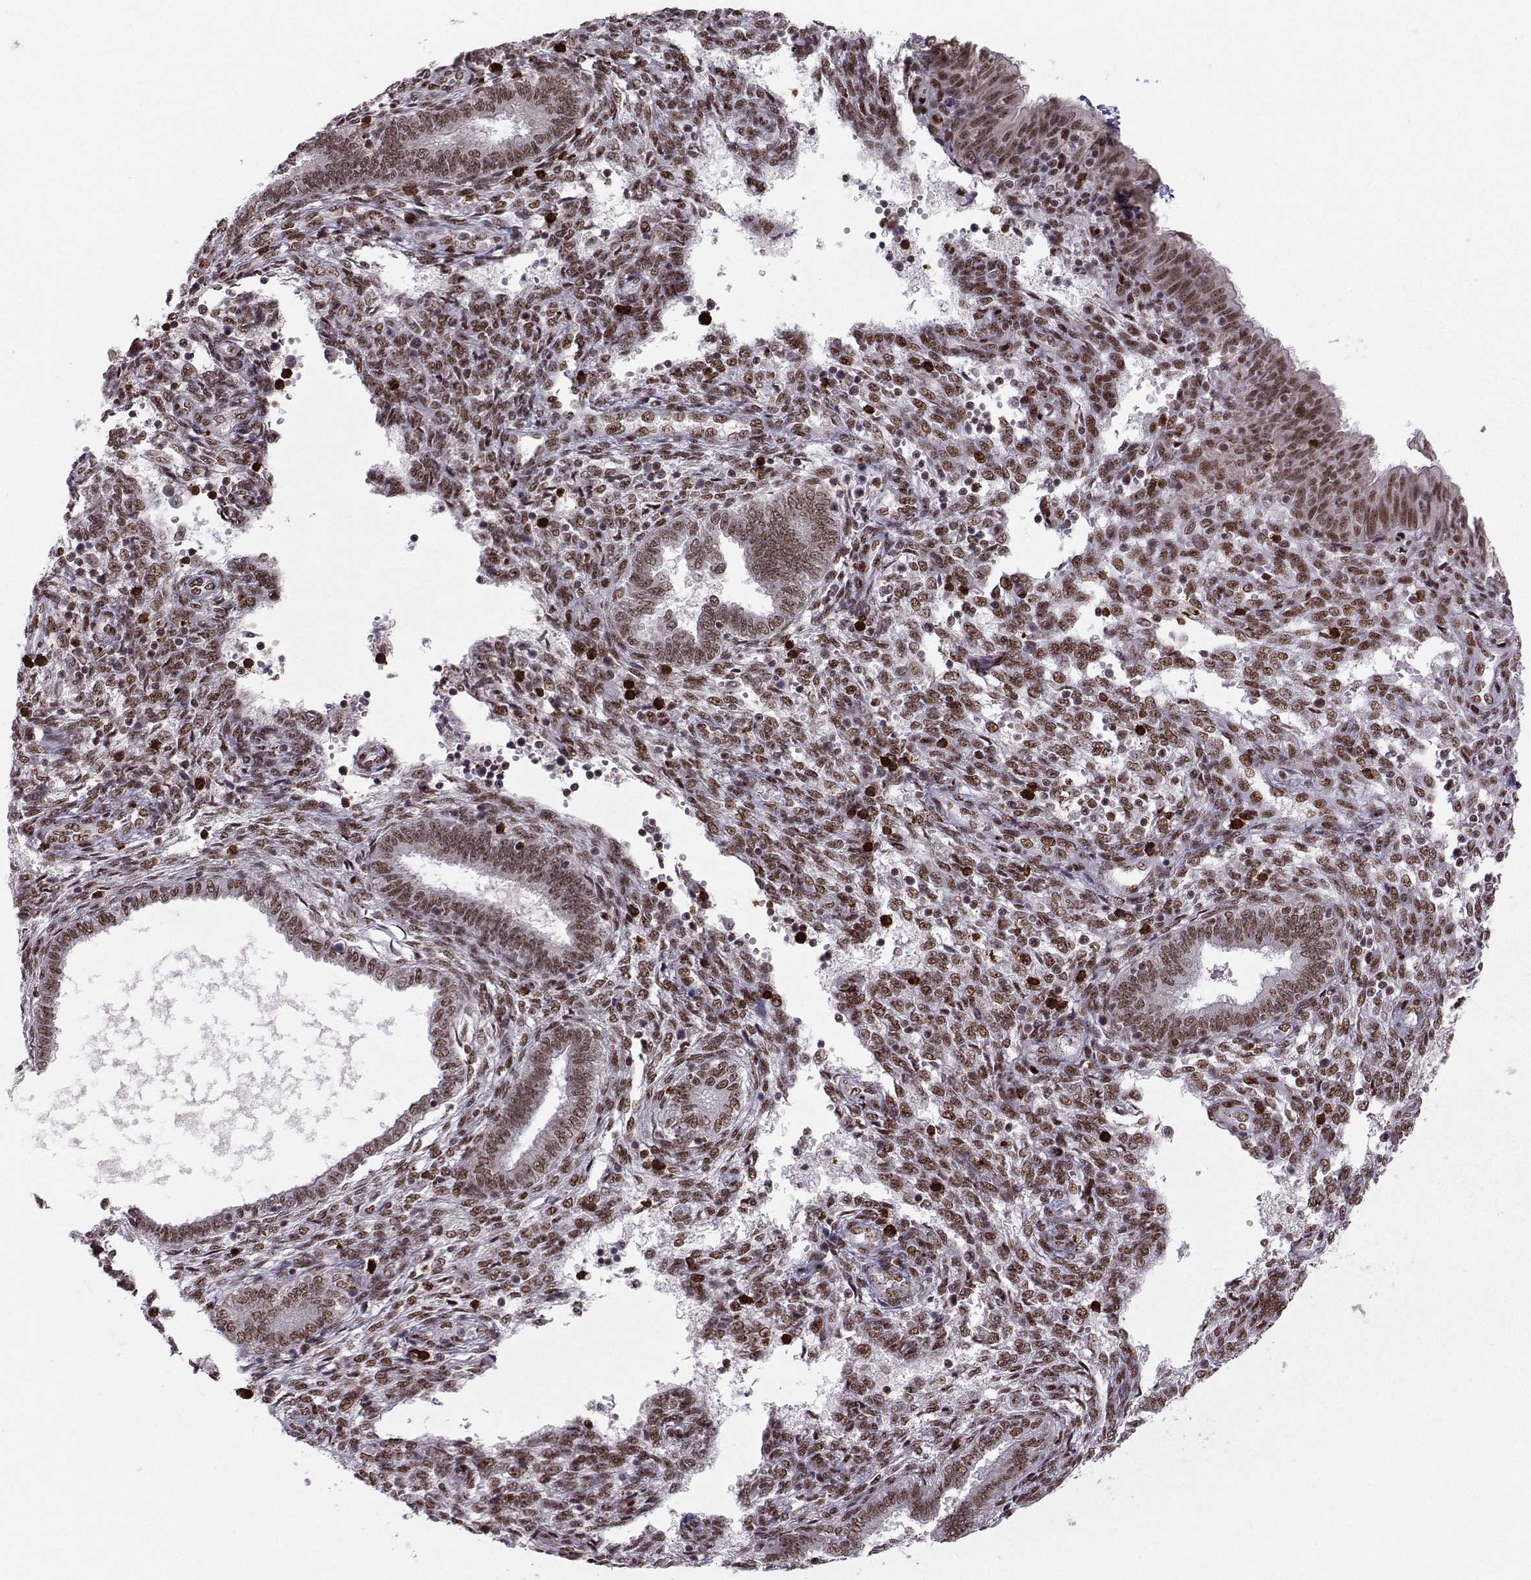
{"staining": {"intensity": "strong", "quantity": "25%-75%", "location": "nuclear"}, "tissue": "endometrium", "cell_type": "Cells in endometrial stroma", "image_type": "normal", "snomed": [{"axis": "morphology", "description": "Normal tissue, NOS"}, {"axis": "topography", "description": "Endometrium"}], "caption": "Brown immunohistochemical staining in benign endometrium demonstrates strong nuclear expression in about 25%-75% of cells in endometrial stroma. (brown staining indicates protein expression, while blue staining denotes nuclei).", "gene": "SNAPC2", "patient": {"sex": "female", "age": 42}}